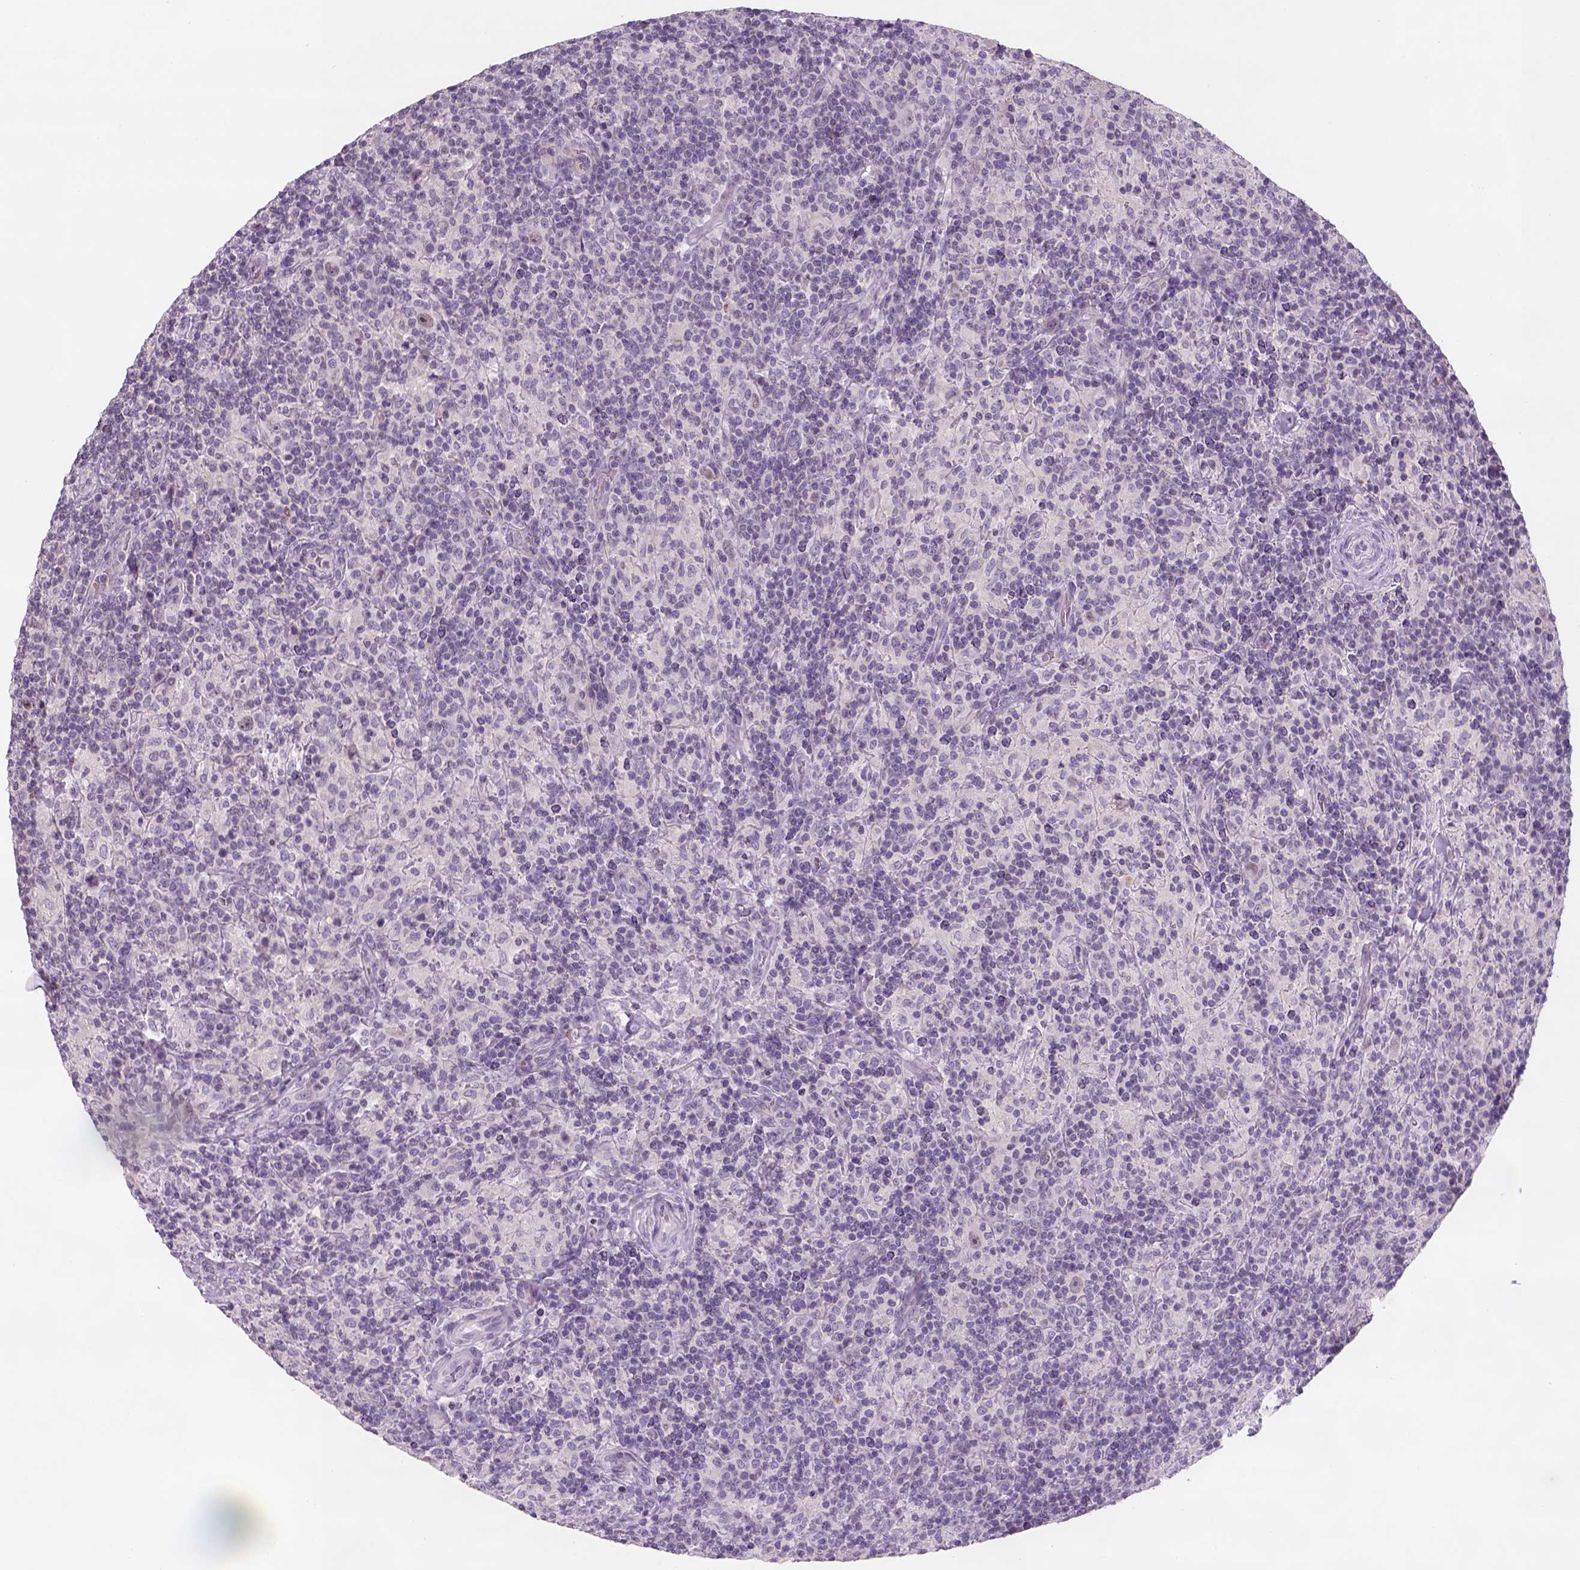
{"staining": {"intensity": "negative", "quantity": "none", "location": "none"}, "tissue": "lymphoma", "cell_type": "Tumor cells", "image_type": "cancer", "snomed": [{"axis": "morphology", "description": "Hodgkin's disease, NOS"}, {"axis": "topography", "description": "Lymph node"}], "caption": "This is an IHC micrograph of Hodgkin's disease. There is no expression in tumor cells.", "gene": "ZMAT4", "patient": {"sex": "male", "age": 70}}